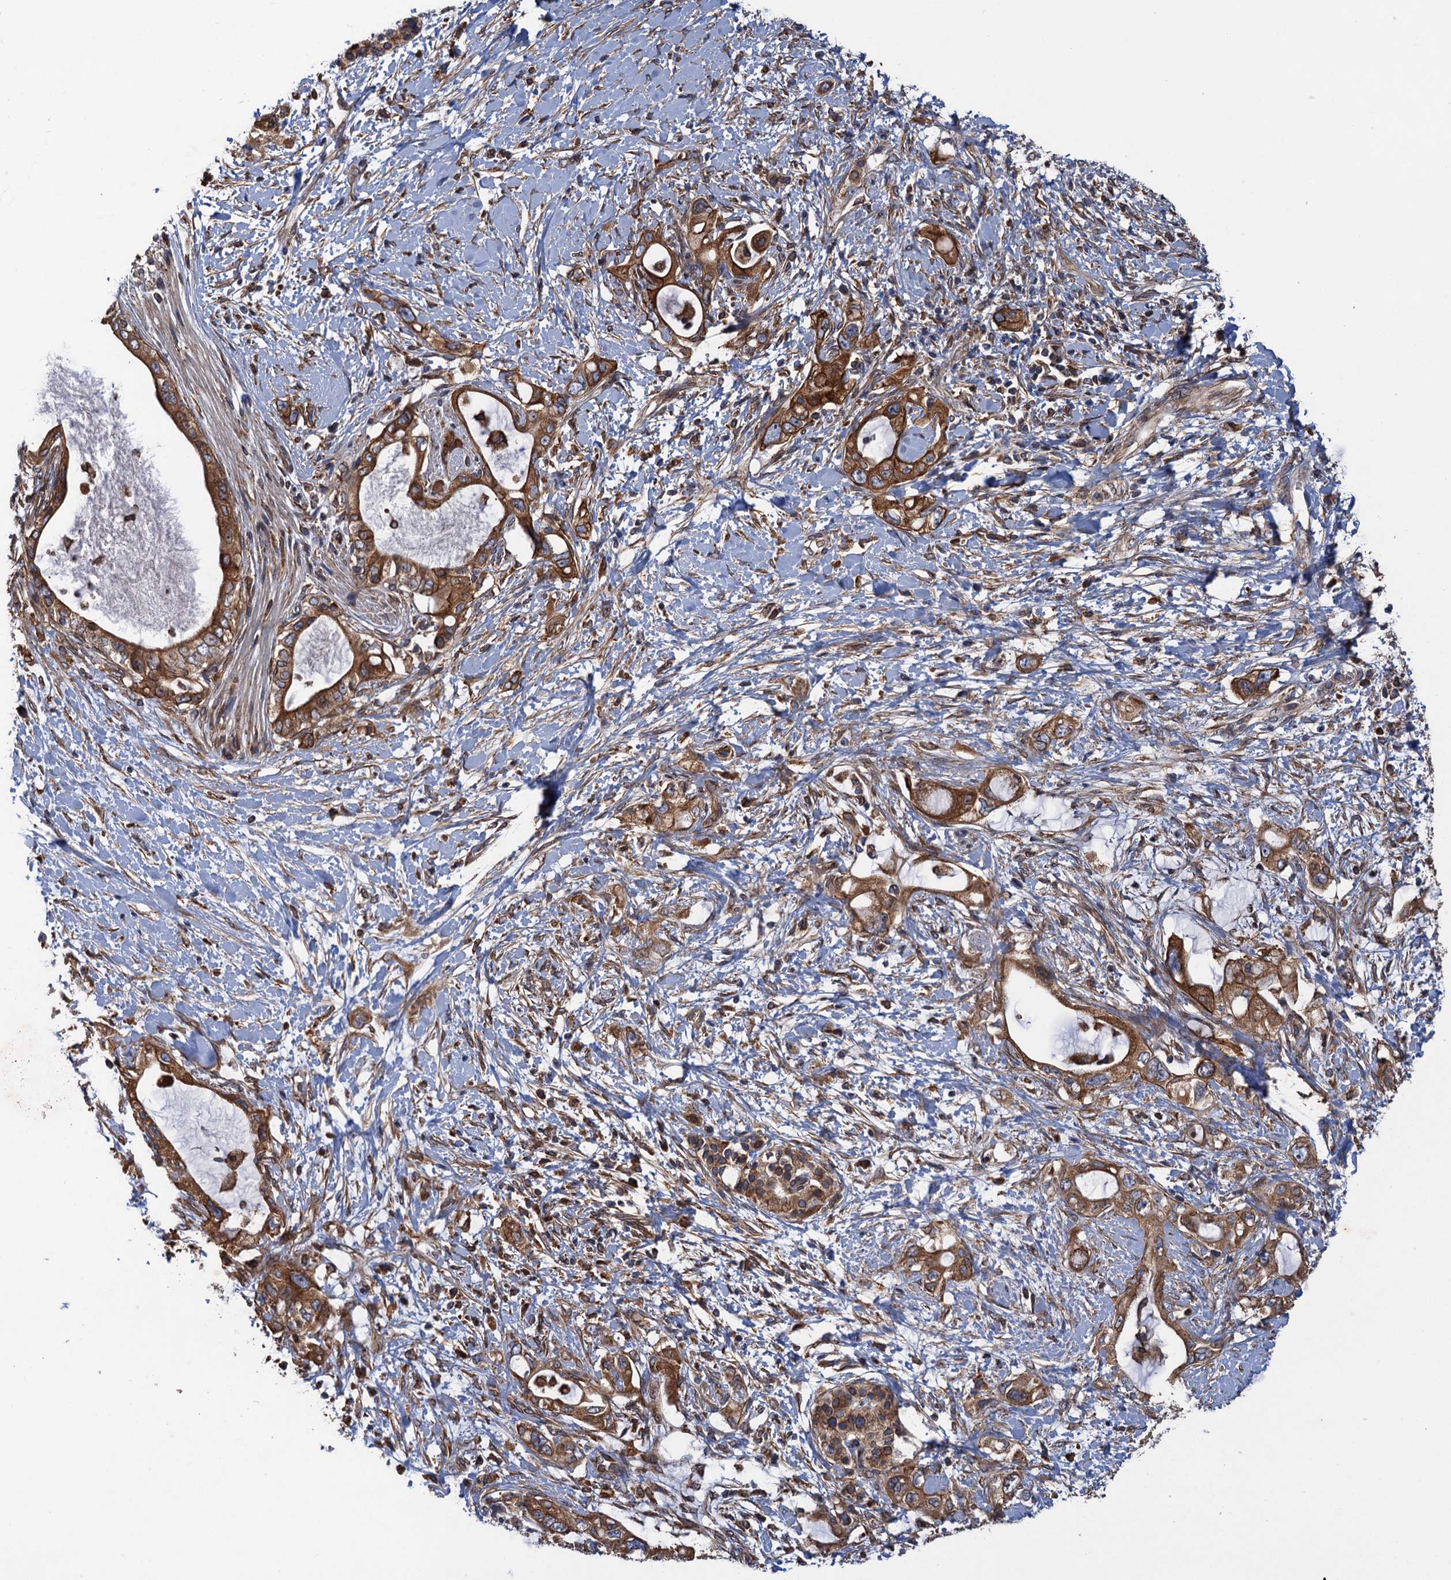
{"staining": {"intensity": "strong", "quantity": ">75%", "location": "cytoplasmic/membranous"}, "tissue": "pancreatic cancer", "cell_type": "Tumor cells", "image_type": "cancer", "snomed": [{"axis": "morphology", "description": "Adenocarcinoma, NOS"}, {"axis": "topography", "description": "Pancreas"}], "caption": "Immunohistochemistry of pancreatic adenocarcinoma shows high levels of strong cytoplasmic/membranous expression in about >75% of tumor cells.", "gene": "ARMC5", "patient": {"sex": "female", "age": 56}}